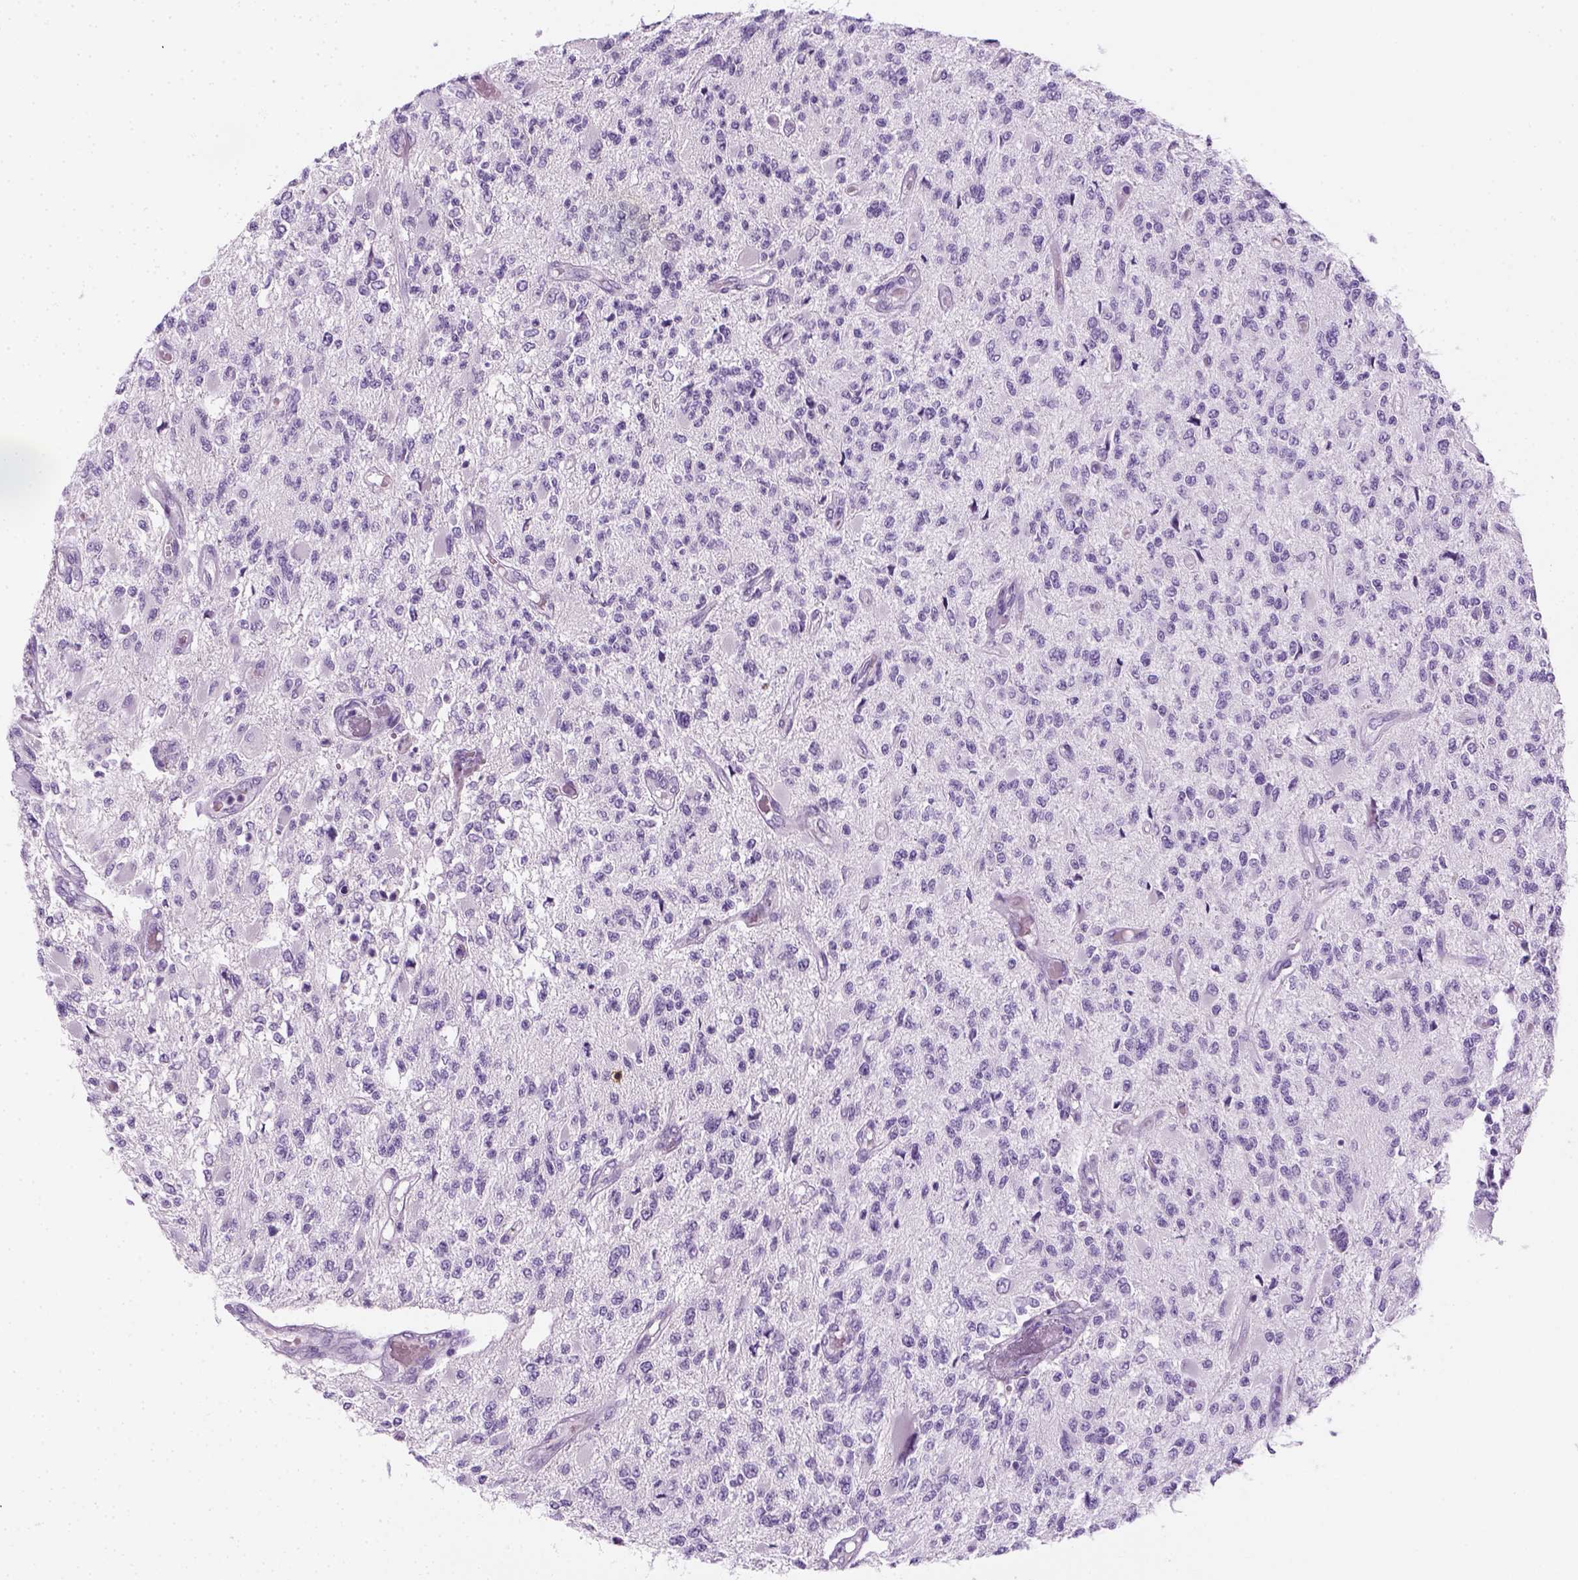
{"staining": {"intensity": "negative", "quantity": "none", "location": "none"}, "tissue": "glioma", "cell_type": "Tumor cells", "image_type": "cancer", "snomed": [{"axis": "morphology", "description": "Glioma, malignant, High grade"}, {"axis": "topography", "description": "Brain"}], "caption": "Glioma was stained to show a protein in brown. There is no significant staining in tumor cells.", "gene": "AQP3", "patient": {"sex": "female", "age": 63}}